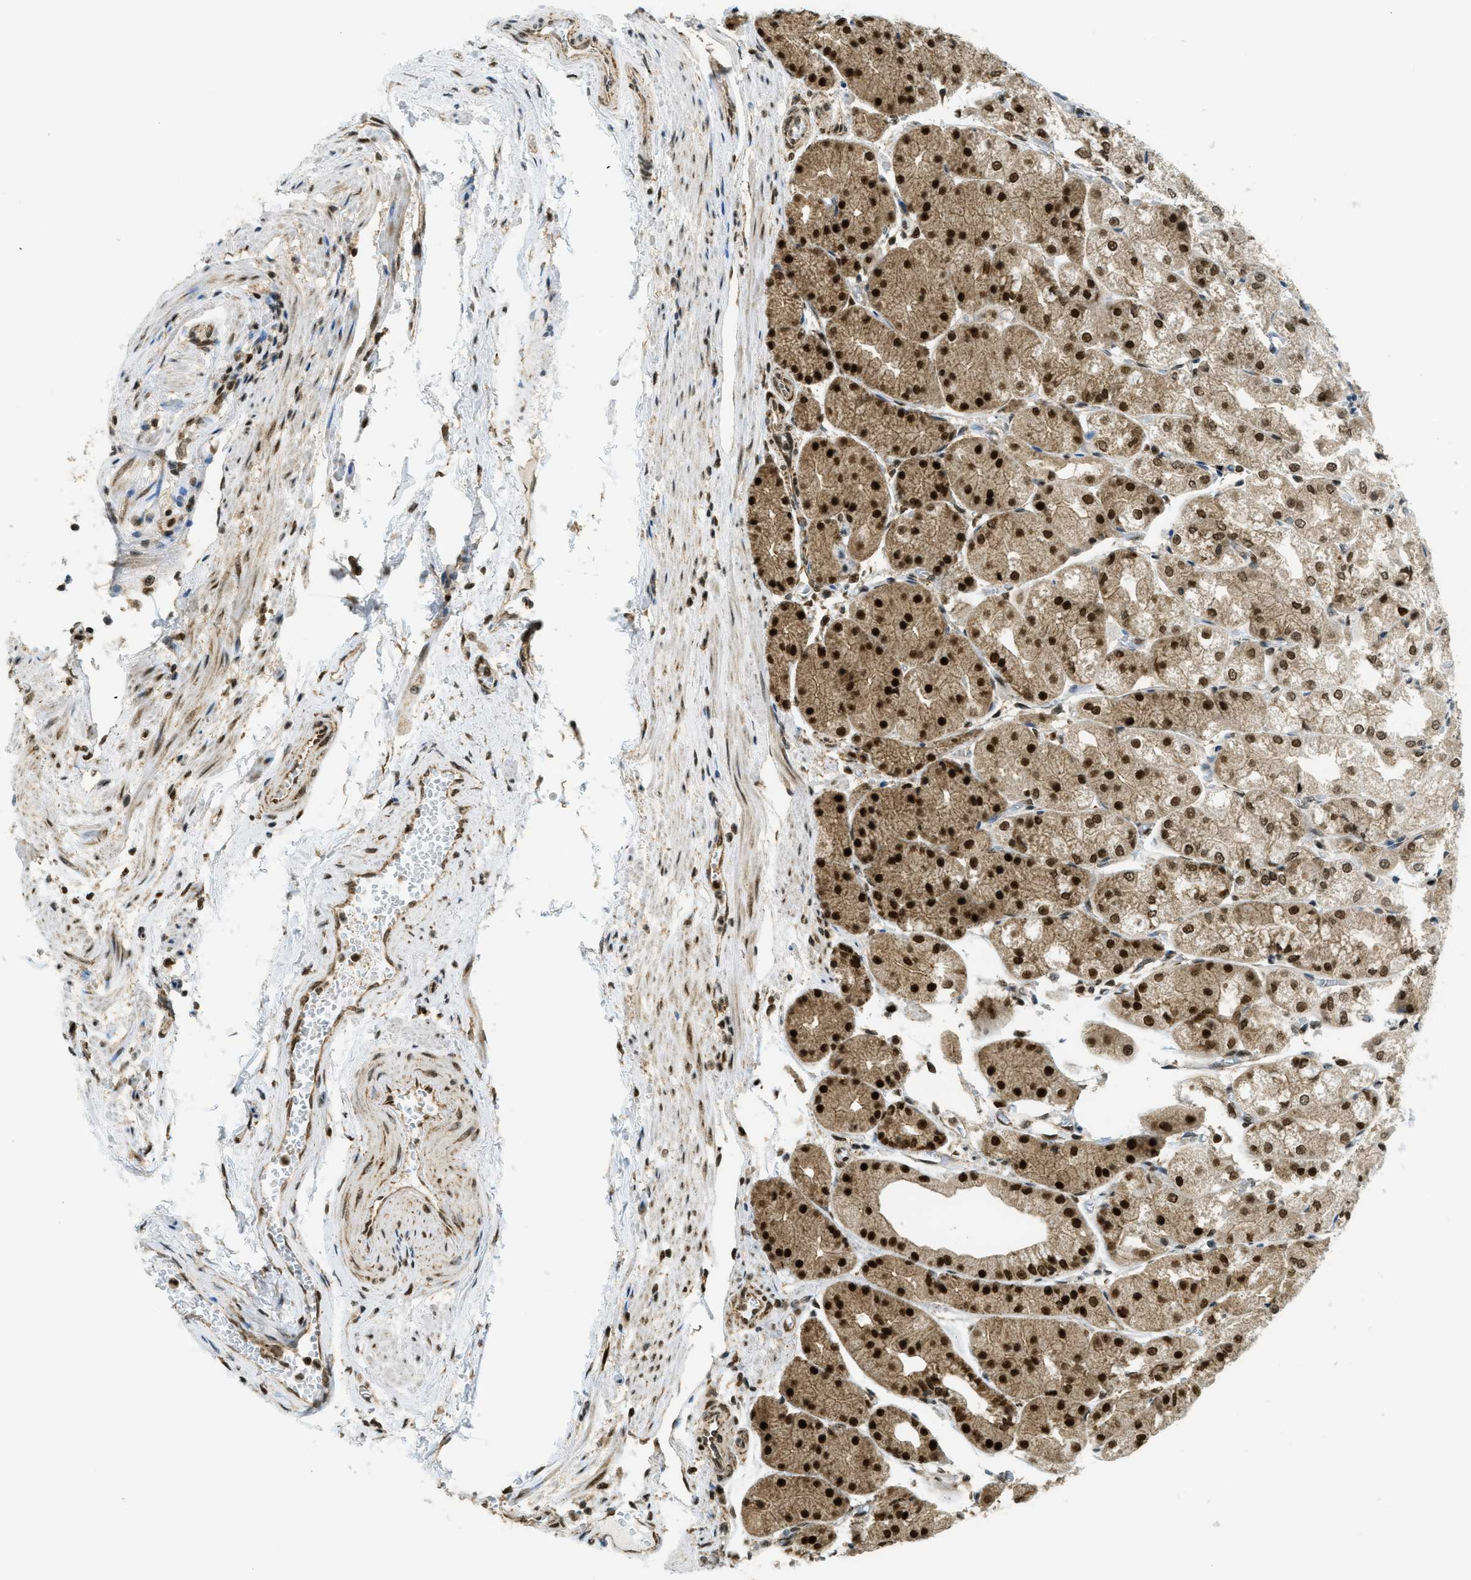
{"staining": {"intensity": "strong", "quantity": ">75%", "location": "cytoplasmic/membranous,nuclear"}, "tissue": "stomach", "cell_type": "Glandular cells", "image_type": "normal", "snomed": [{"axis": "morphology", "description": "Normal tissue, NOS"}, {"axis": "topography", "description": "Stomach, upper"}], "caption": "Immunohistochemical staining of normal stomach reveals high levels of strong cytoplasmic/membranous,nuclear expression in approximately >75% of glandular cells. (Stains: DAB in brown, nuclei in blue, Microscopy: brightfield microscopy at high magnification).", "gene": "TNPO1", "patient": {"sex": "male", "age": 72}}